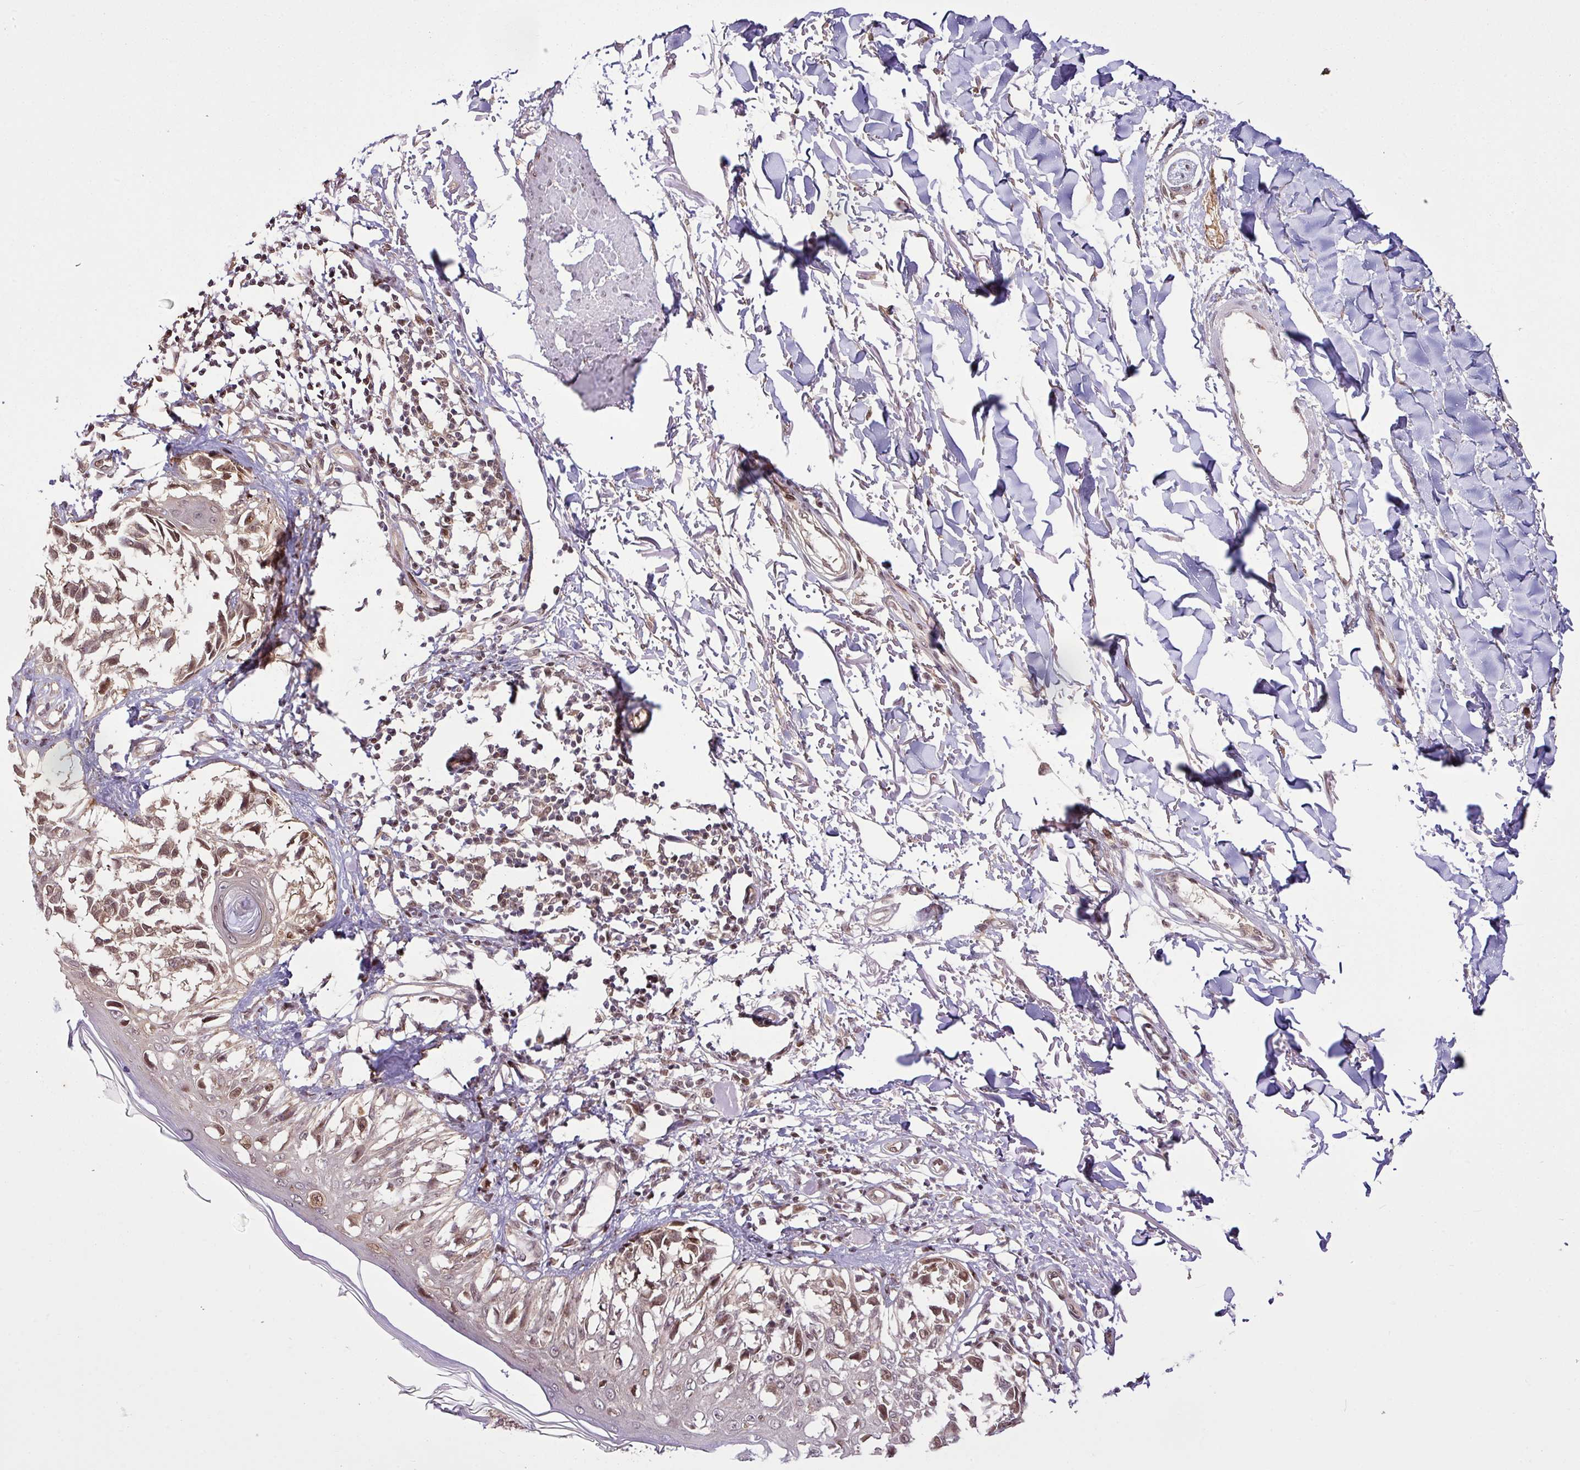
{"staining": {"intensity": "moderate", "quantity": ">75%", "location": "cytoplasmic/membranous,nuclear"}, "tissue": "melanoma", "cell_type": "Tumor cells", "image_type": "cancer", "snomed": [{"axis": "morphology", "description": "Malignant melanoma, NOS"}, {"axis": "topography", "description": "Skin"}], "caption": "This histopathology image reveals immunohistochemistry staining of human malignant melanoma, with medium moderate cytoplasmic/membranous and nuclear expression in about >75% of tumor cells.", "gene": "ITPKC", "patient": {"sex": "male", "age": 73}}